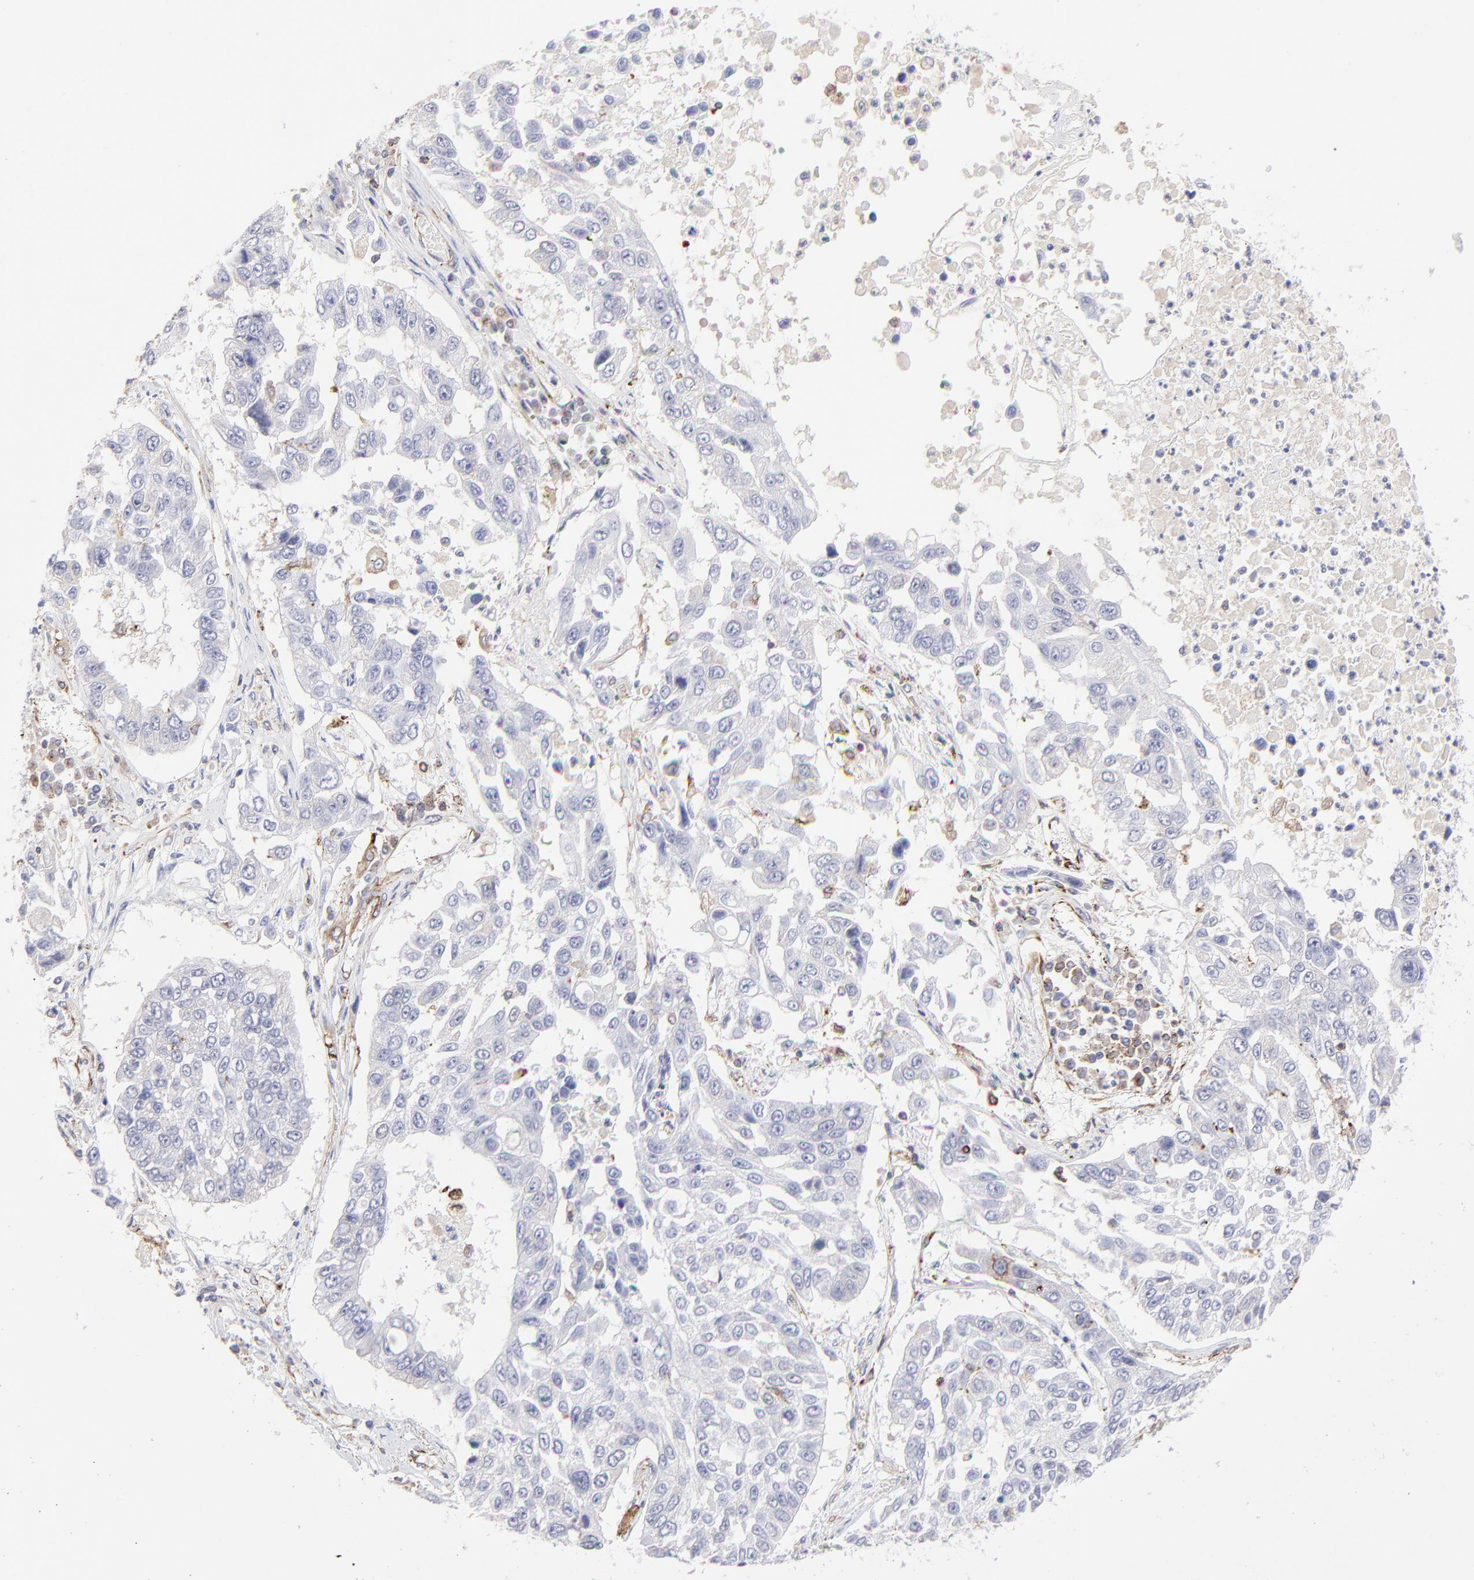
{"staining": {"intensity": "moderate", "quantity": "<25%", "location": "cytoplasmic/membranous"}, "tissue": "lung cancer", "cell_type": "Tumor cells", "image_type": "cancer", "snomed": [{"axis": "morphology", "description": "Squamous cell carcinoma, NOS"}, {"axis": "topography", "description": "Lung"}], "caption": "Brown immunohistochemical staining in human lung cancer (squamous cell carcinoma) exhibits moderate cytoplasmic/membranous staining in approximately <25% of tumor cells. The protein is shown in brown color, while the nuclei are stained blue.", "gene": "COX8C", "patient": {"sex": "male", "age": 71}}